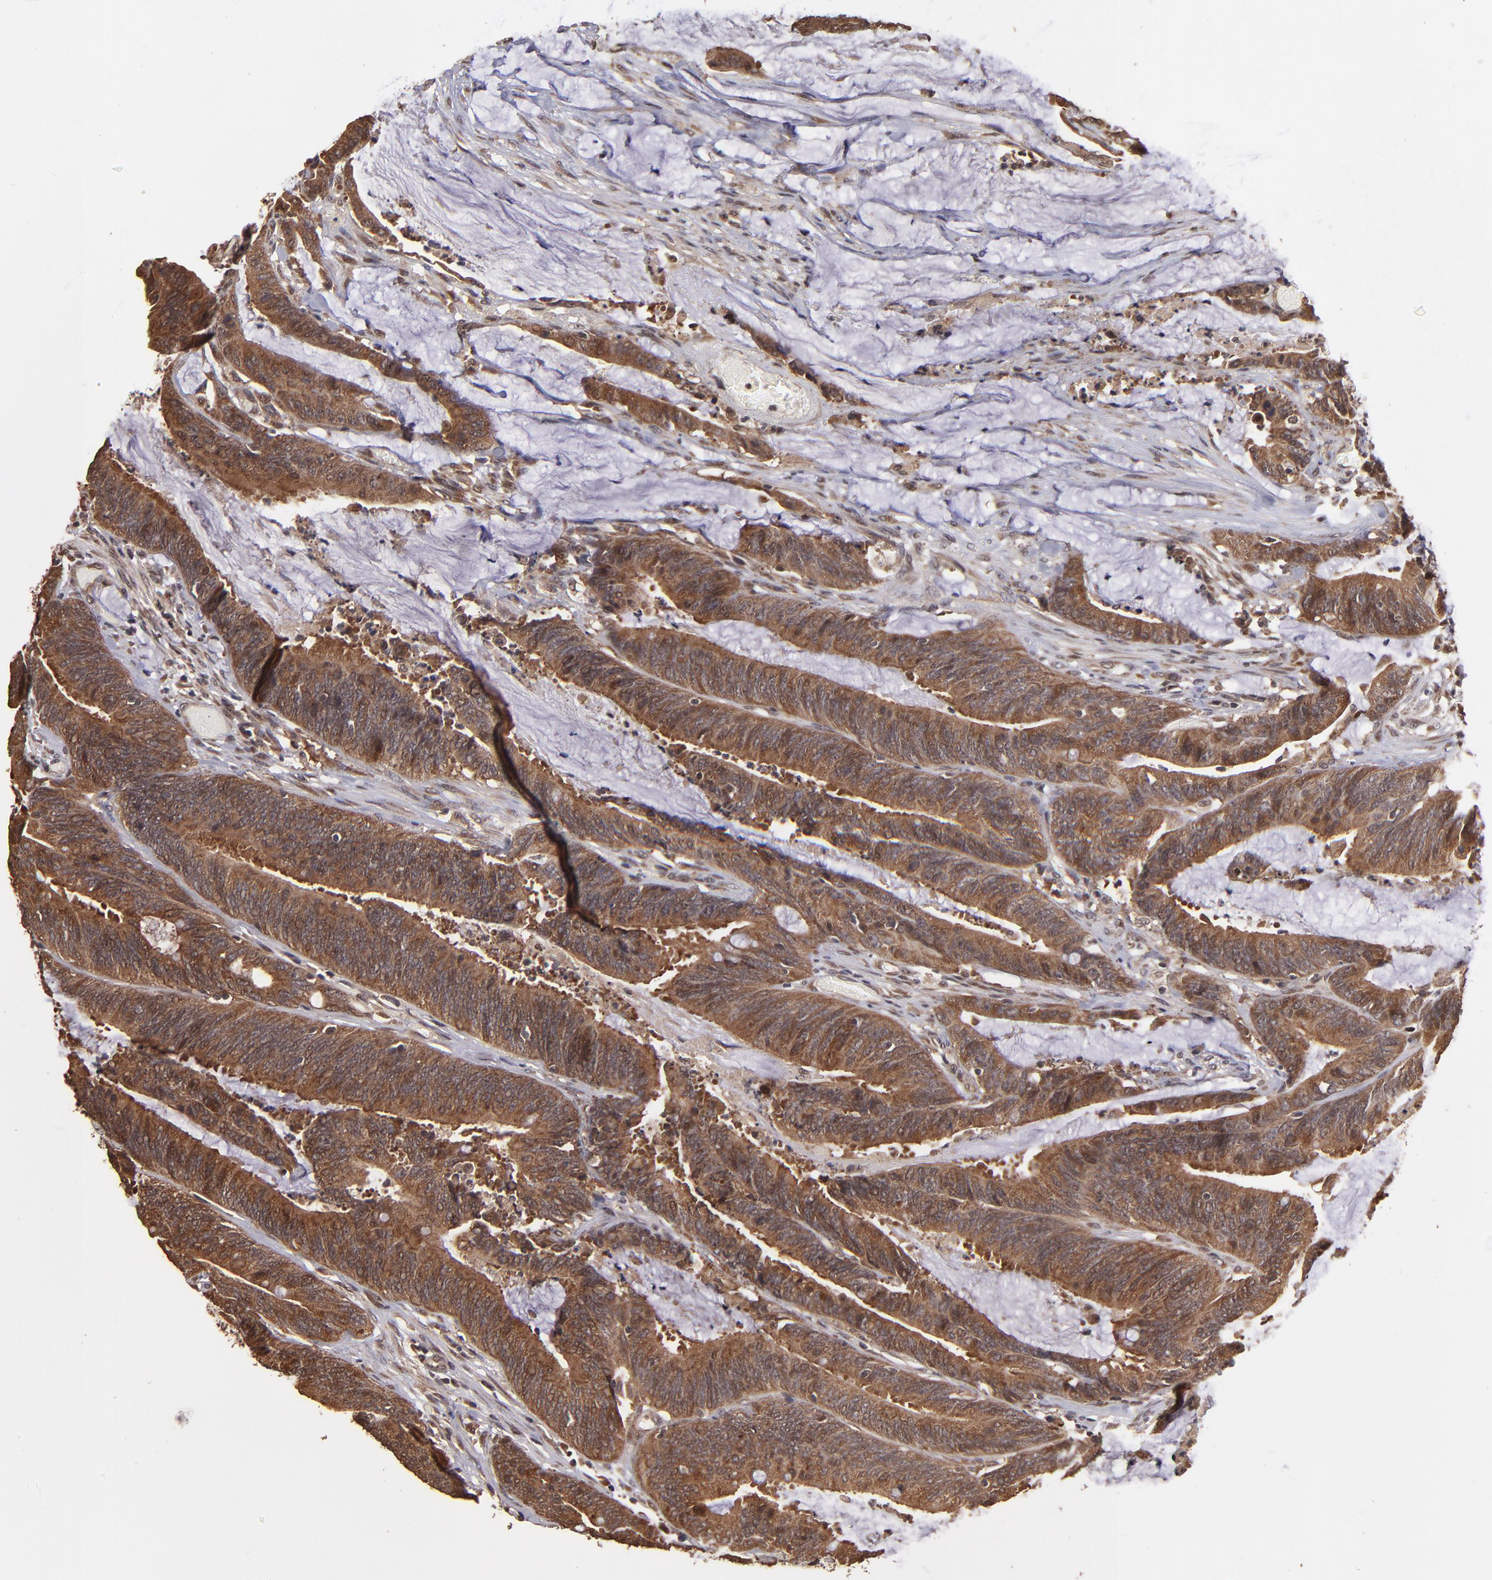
{"staining": {"intensity": "strong", "quantity": ">75%", "location": "cytoplasmic/membranous"}, "tissue": "colorectal cancer", "cell_type": "Tumor cells", "image_type": "cancer", "snomed": [{"axis": "morphology", "description": "Adenocarcinoma, NOS"}, {"axis": "topography", "description": "Rectum"}], "caption": "Human adenocarcinoma (colorectal) stained with a protein marker reveals strong staining in tumor cells.", "gene": "NFE2L2", "patient": {"sex": "female", "age": 66}}